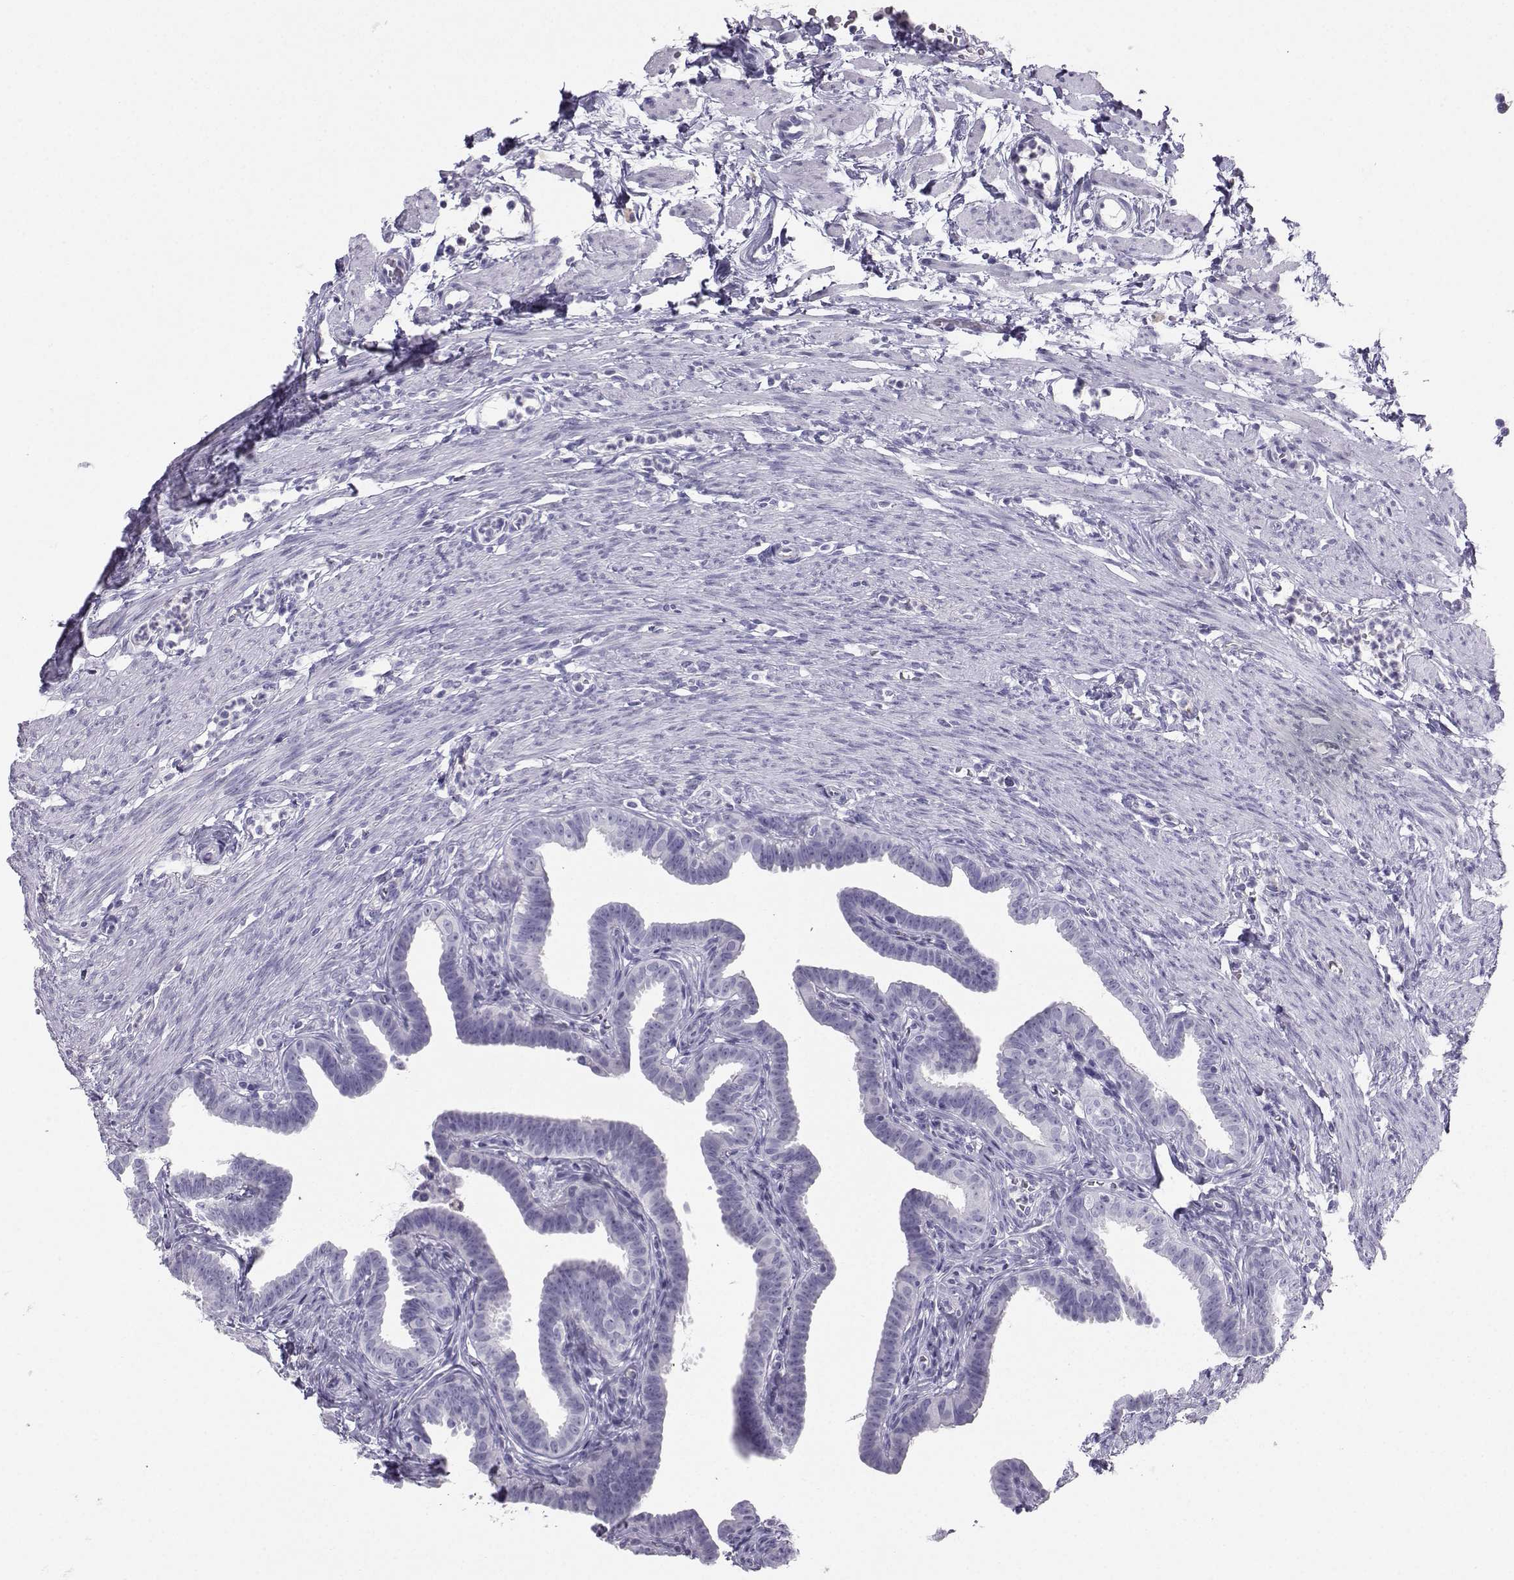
{"staining": {"intensity": "negative", "quantity": "none", "location": "none"}, "tissue": "fallopian tube", "cell_type": "Glandular cells", "image_type": "normal", "snomed": [{"axis": "morphology", "description": "Normal tissue, NOS"}, {"axis": "topography", "description": "Fallopian tube"}, {"axis": "topography", "description": "Ovary"}], "caption": "A high-resolution histopathology image shows IHC staining of unremarkable fallopian tube, which shows no significant staining in glandular cells. (Stains: DAB (3,3'-diaminobenzidine) immunohistochemistry with hematoxylin counter stain, Microscopy: brightfield microscopy at high magnification).", "gene": "IQCD", "patient": {"sex": "female", "age": 33}}